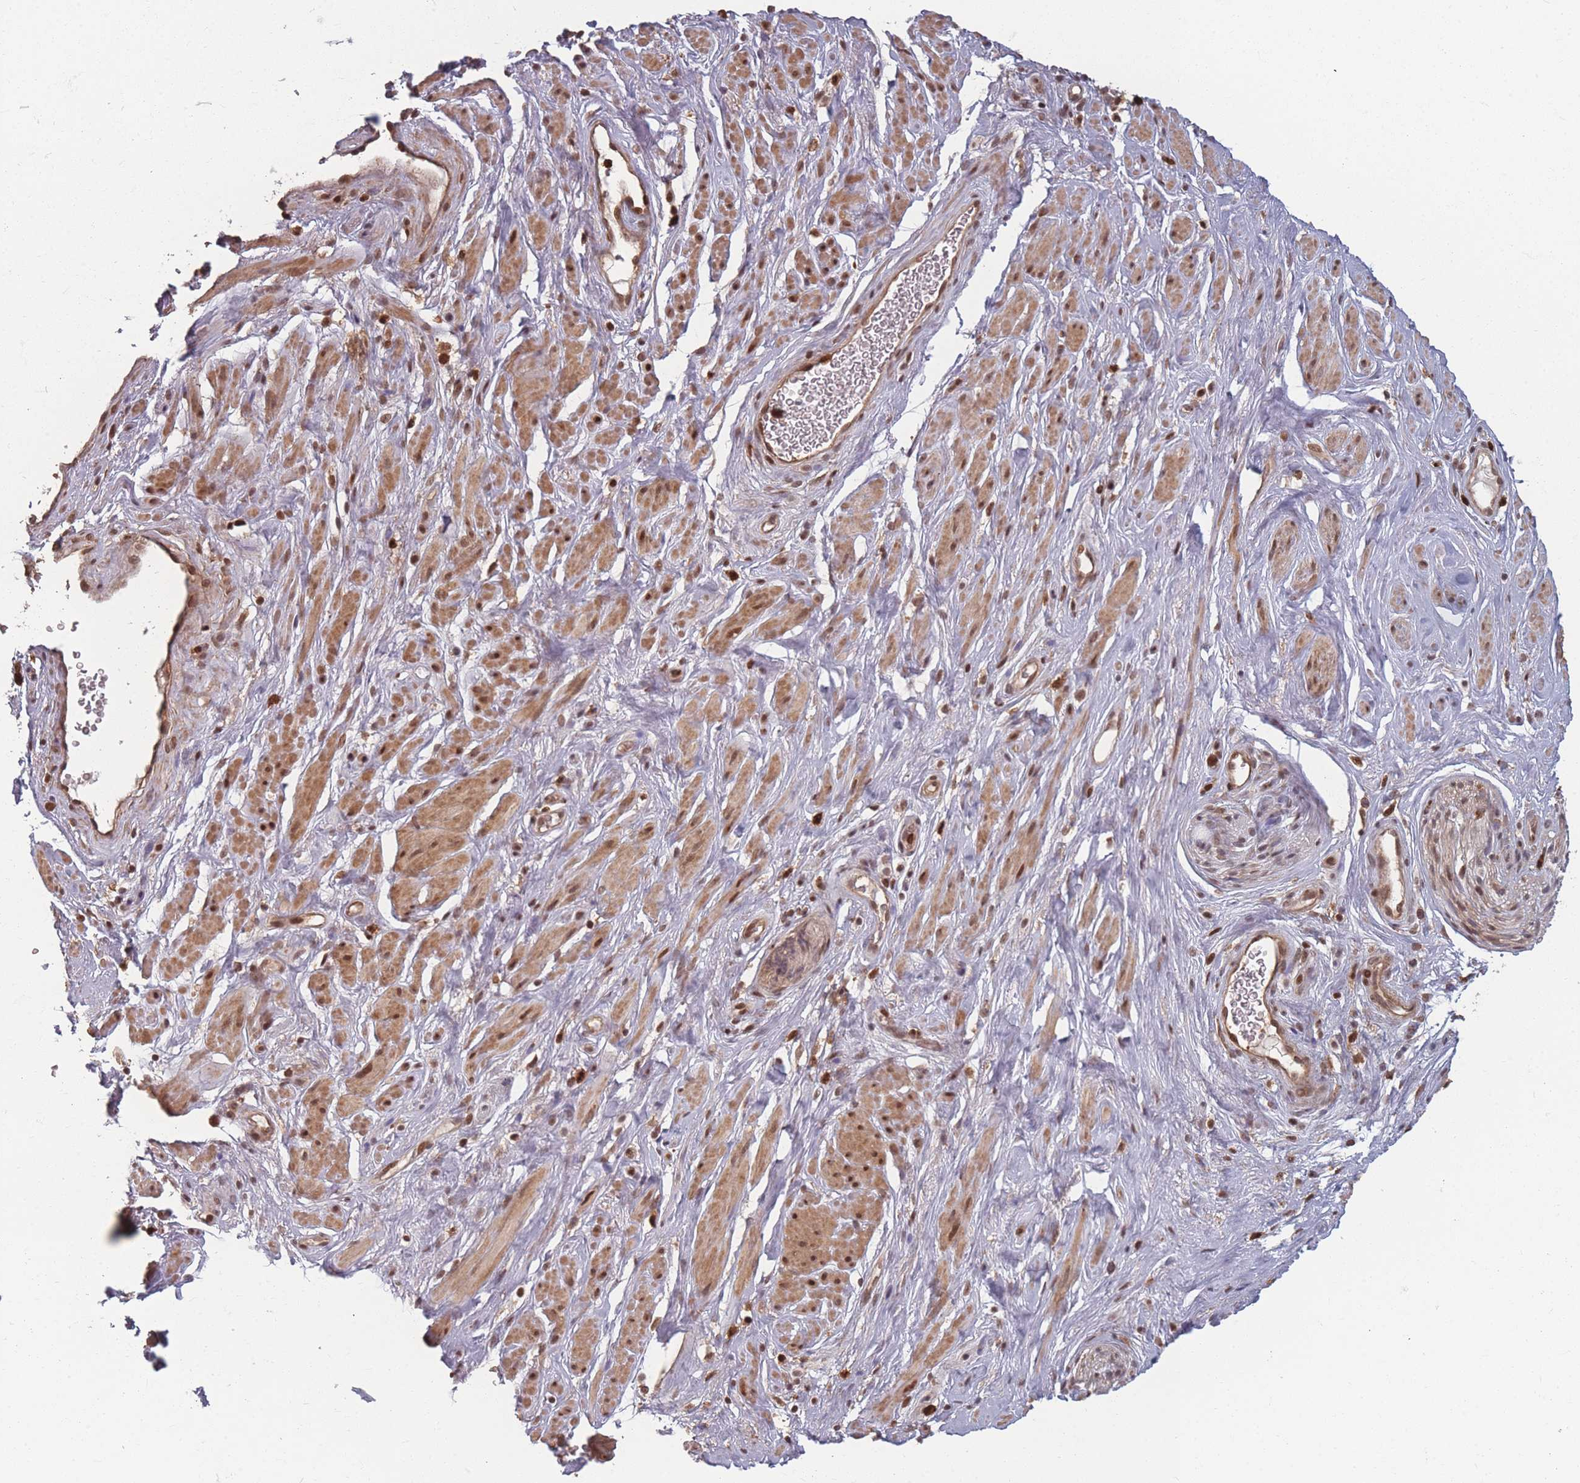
{"staining": {"intensity": "strong", "quantity": "25%-75%", "location": "cytoplasmic/membranous,nuclear"}, "tissue": "soft tissue", "cell_type": "Chondrocytes", "image_type": "normal", "snomed": [{"axis": "morphology", "description": "Normal tissue, NOS"}, {"axis": "morphology", "description": "Adenocarcinoma, NOS"}, {"axis": "topography", "description": "Rectum"}, {"axis": "topography", "description": "Vagina"}, {"axis": "topography", "description": "Peripheral nerve tissue"}], "caption": "Soft tissue stained for a protein shows strong cytoplasmic/membranous,nuclear positivity in chondrocytes. The staining is performed using DAB (3,3'-diaminobenzidine) brown chromogen to label protein expression. The nuclei are counter-stained blue using hematoxylin.", "gene": "WDR55", "patient": {"sex": "female", "age": 71}}